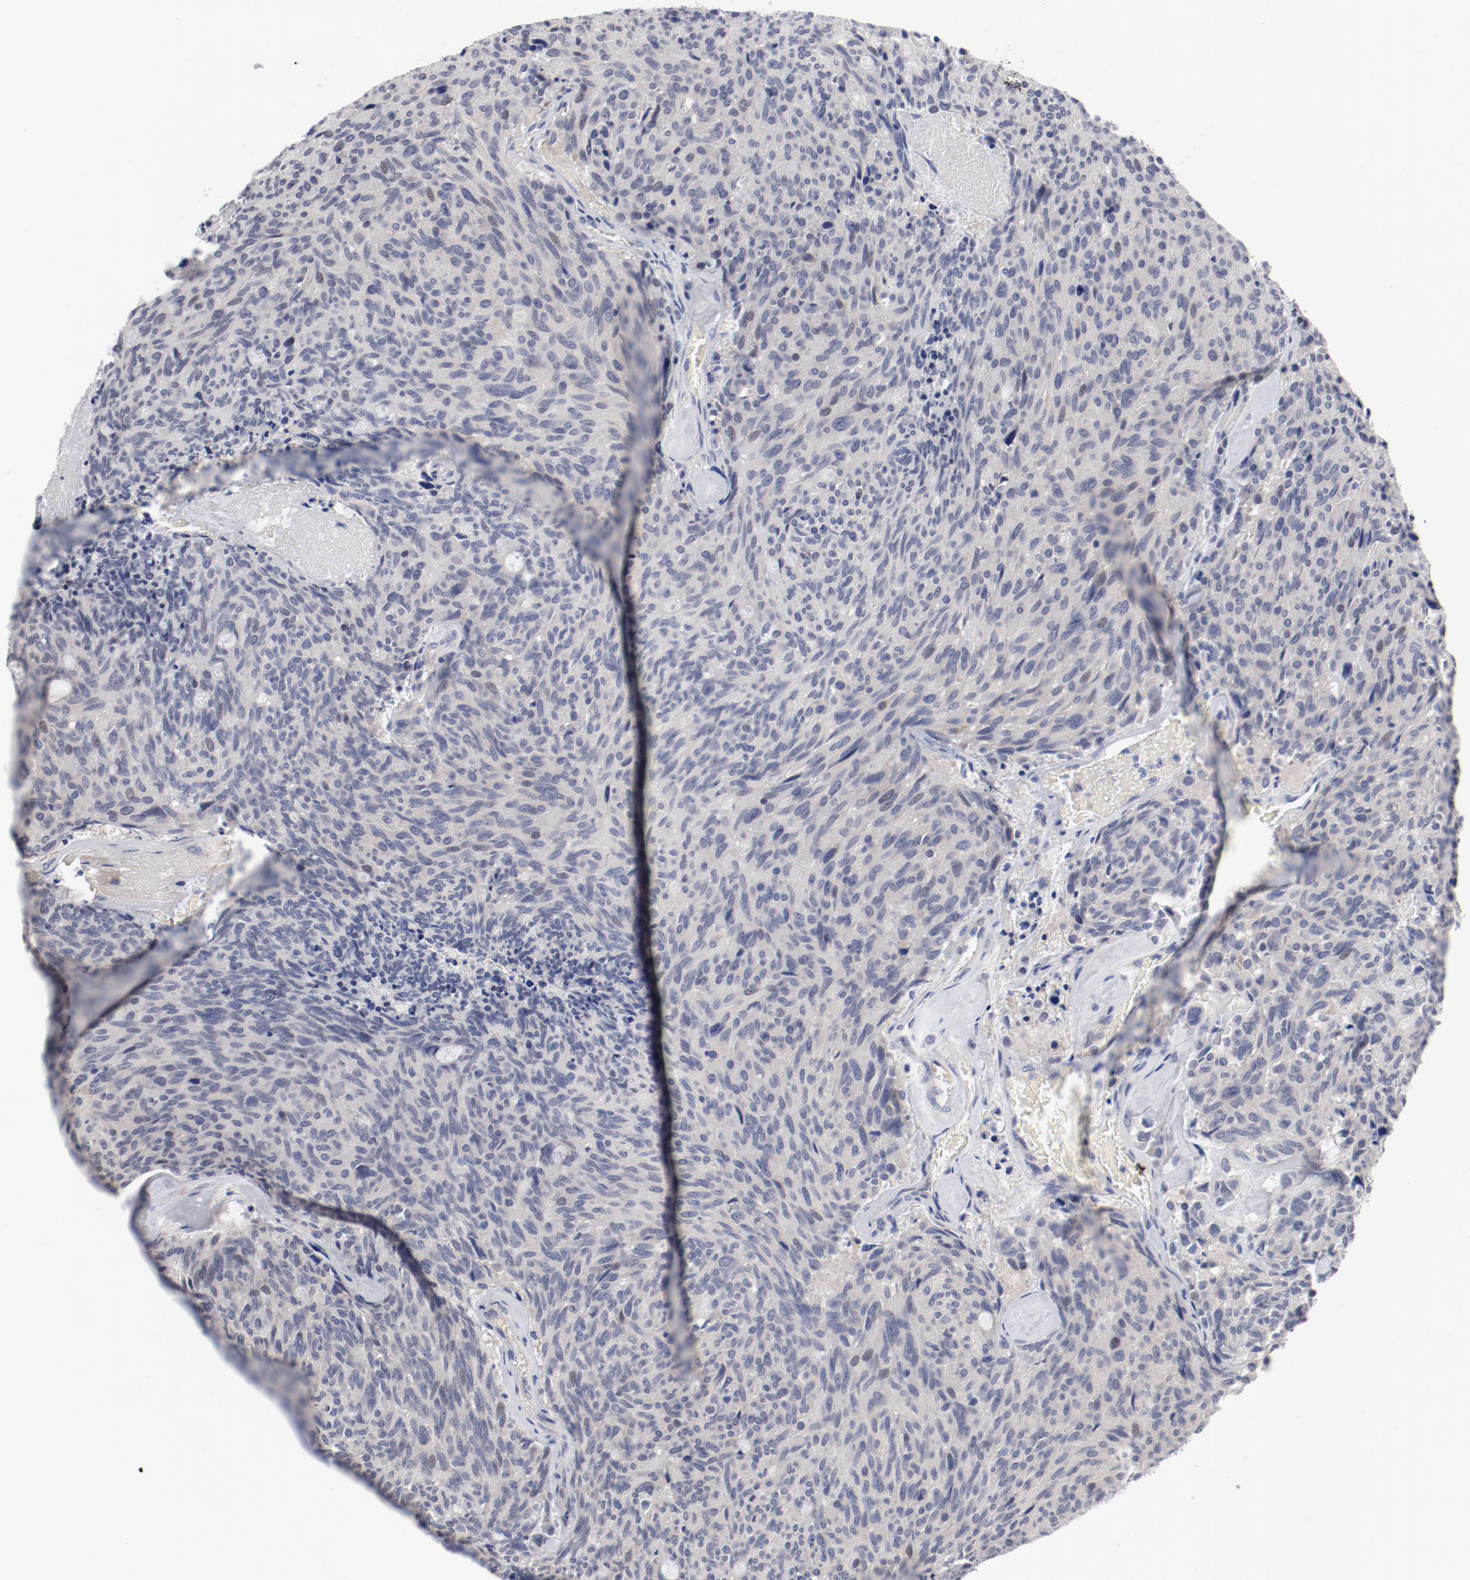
{"staining": {"intensity": "negative", "quantity": "none", "location": "none"}, "tissue": "carcinoid", "cell_type": "Tumor cells", "image_type": "cancer", "snomed": [{"axis": "morphology", "description": "Carcinoid, malignant, NOS"}, {"axis": "topography", "description": "Pancreas"}], "caption": "Immunohistochemical staining of carcinoid demonstrates no significant staining in tumor cells.", "gene": "KCNK13", "patient": {"sex": "female", "age": 54}}